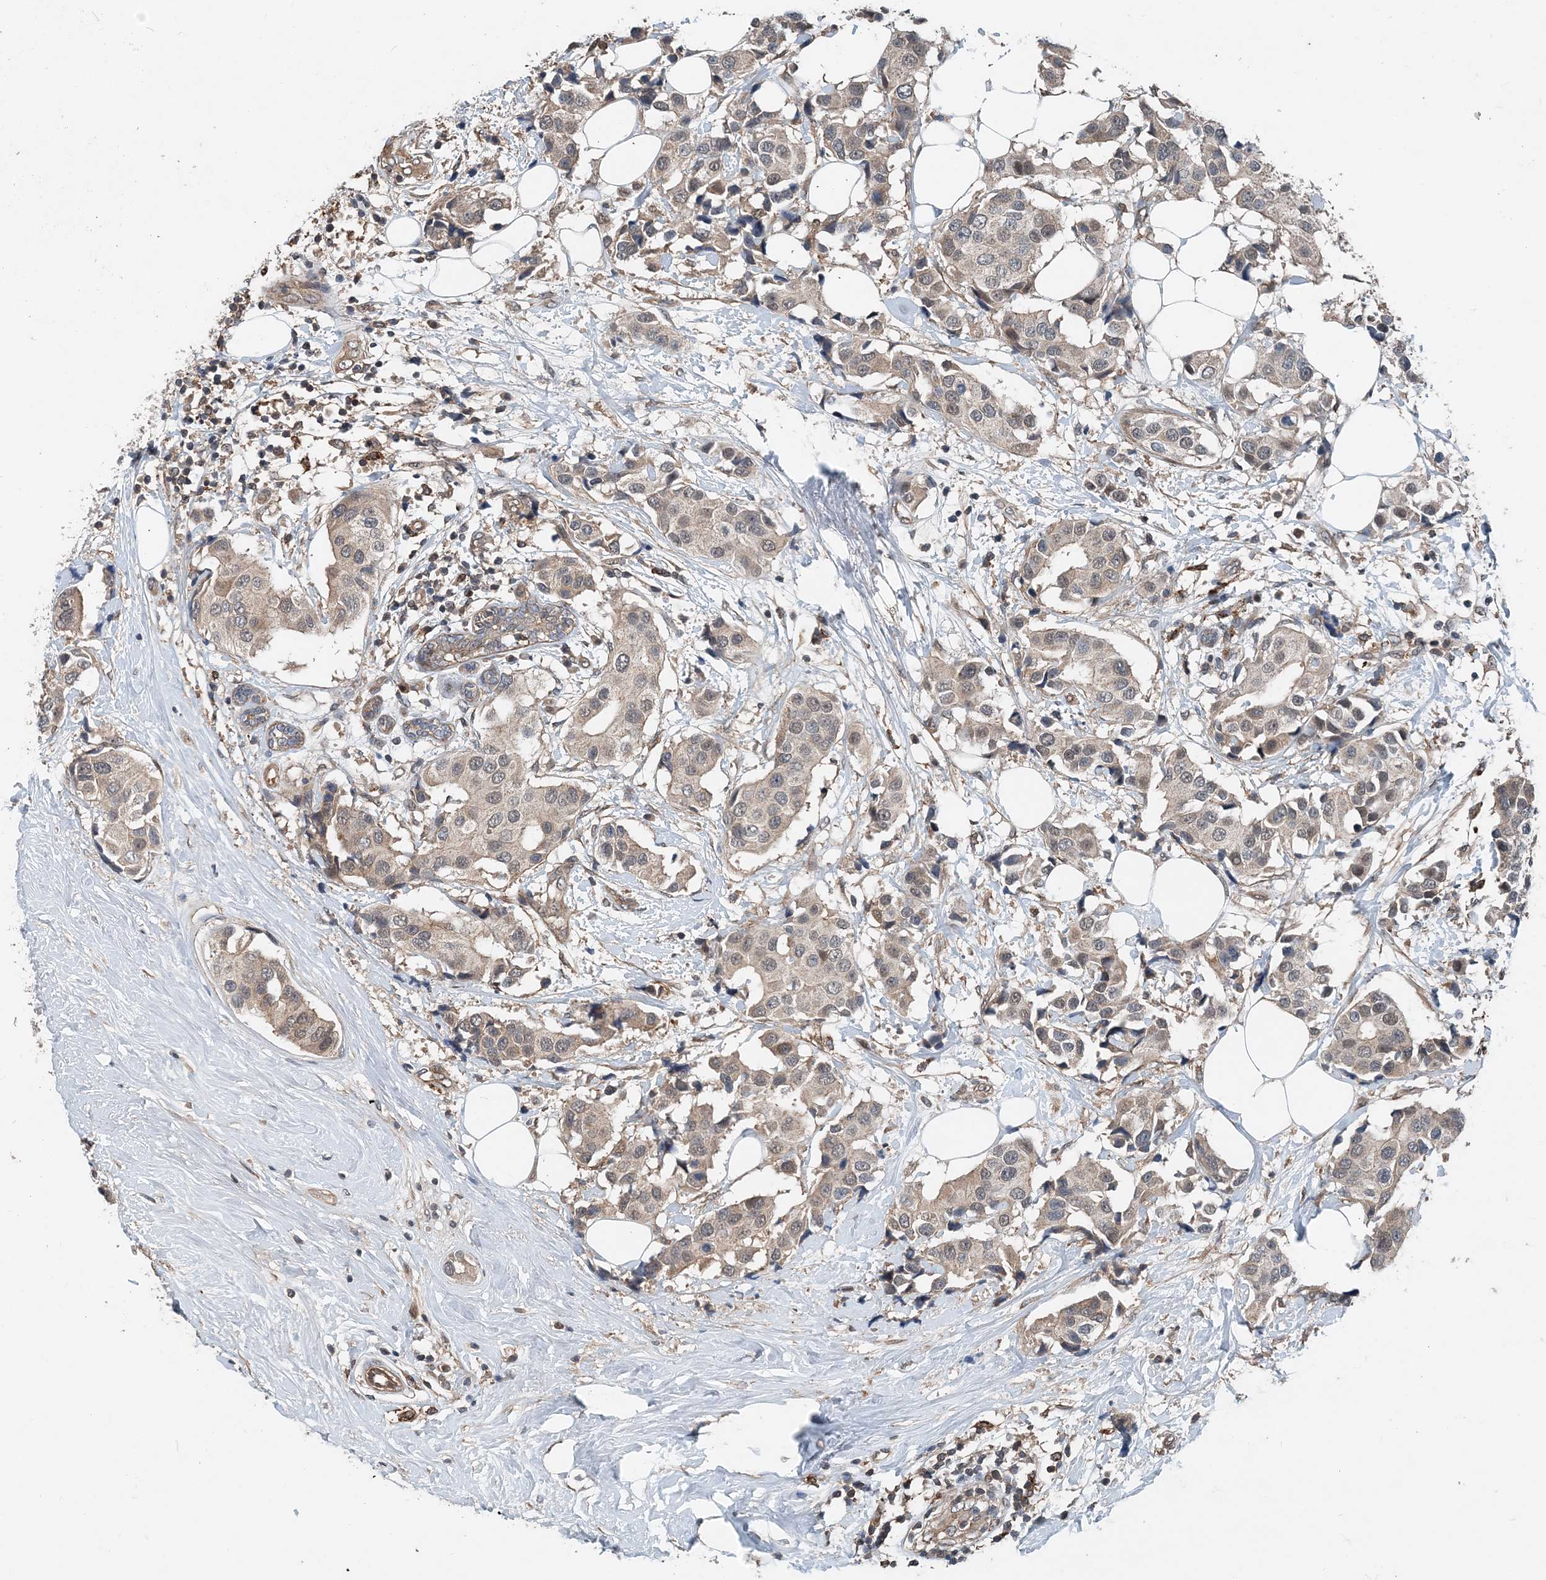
{"staining": {"intensity": "weak", "quantity": "25%-75%", "location": "cytoplasmic/membranous"}, "tissue": "breast cancer", "cell_type": "Tumor cells", "image_type": "cancer", "snomed": [{"axis": "morphology", "description": "Normal tissue, NOS"}, {"axis": "morphology", "description": "Duct carcinoma"}, {"axis": "topography", "description": "Breast"}], "caption": "A high-resolution image shows immunohistochemistry staining of breast infiltrating ductal carcinoma, which reveals weak cytoplasmic/membranous expression in approximately 25%-75% of tumor cells.", "gene": "SMPD3", "patient": {"sex": "female", "age": 39}}